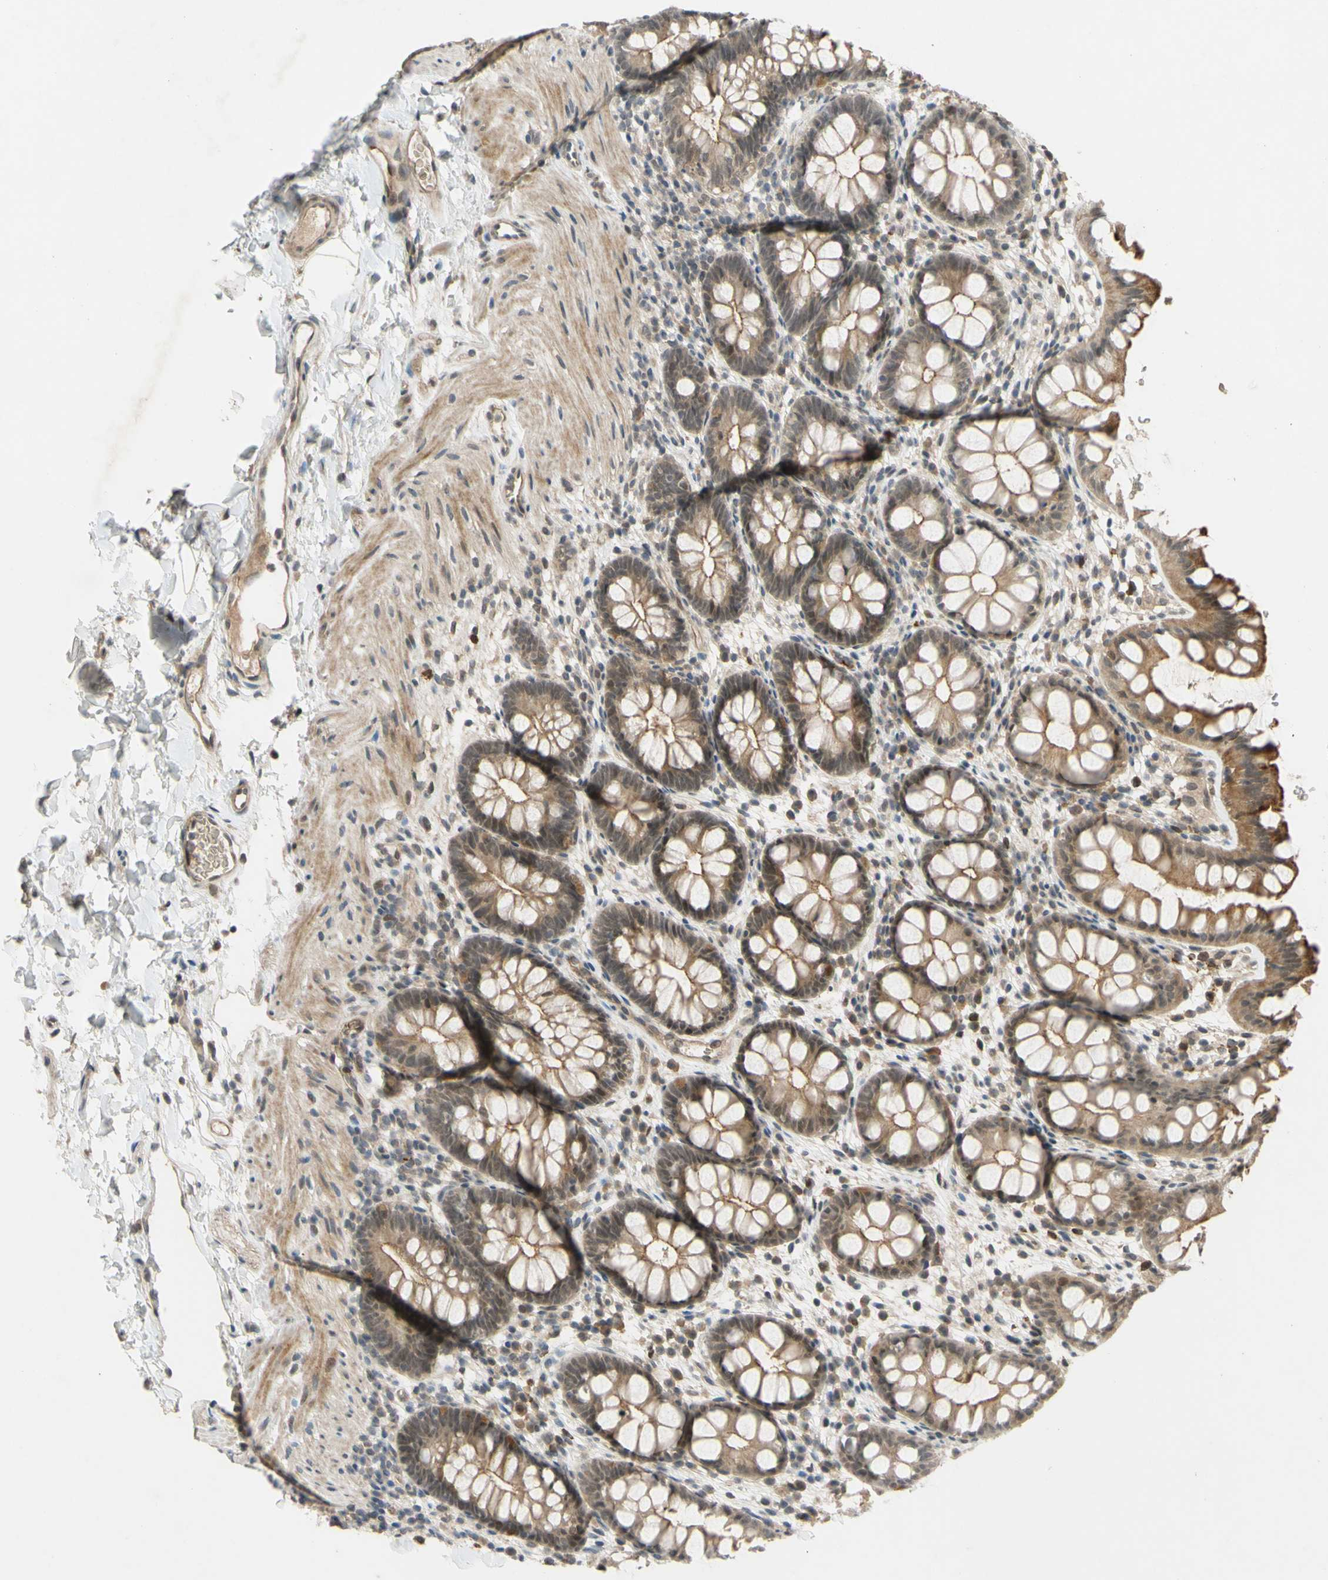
{"staining": {"intensity": "moderate", "quantity": ">75%", "location": "cytoplasmic/membranous"}, "tissue": "rectum", "cell_type": "Glandular cells", "image_type": "normal", "snomed": [{"axis": "morphology", "description": "Normal tissue, NOS"}, {"axis": "topography", "description": "Rectum"}], "caption": "This histopathology image displays IHC staining of normal rectum, with medium moderate cytoplasmic/membranous positivity in about >75% of glandular cells.", "gene": "ALK", "patient": {"sex": "female", "age": 24}}